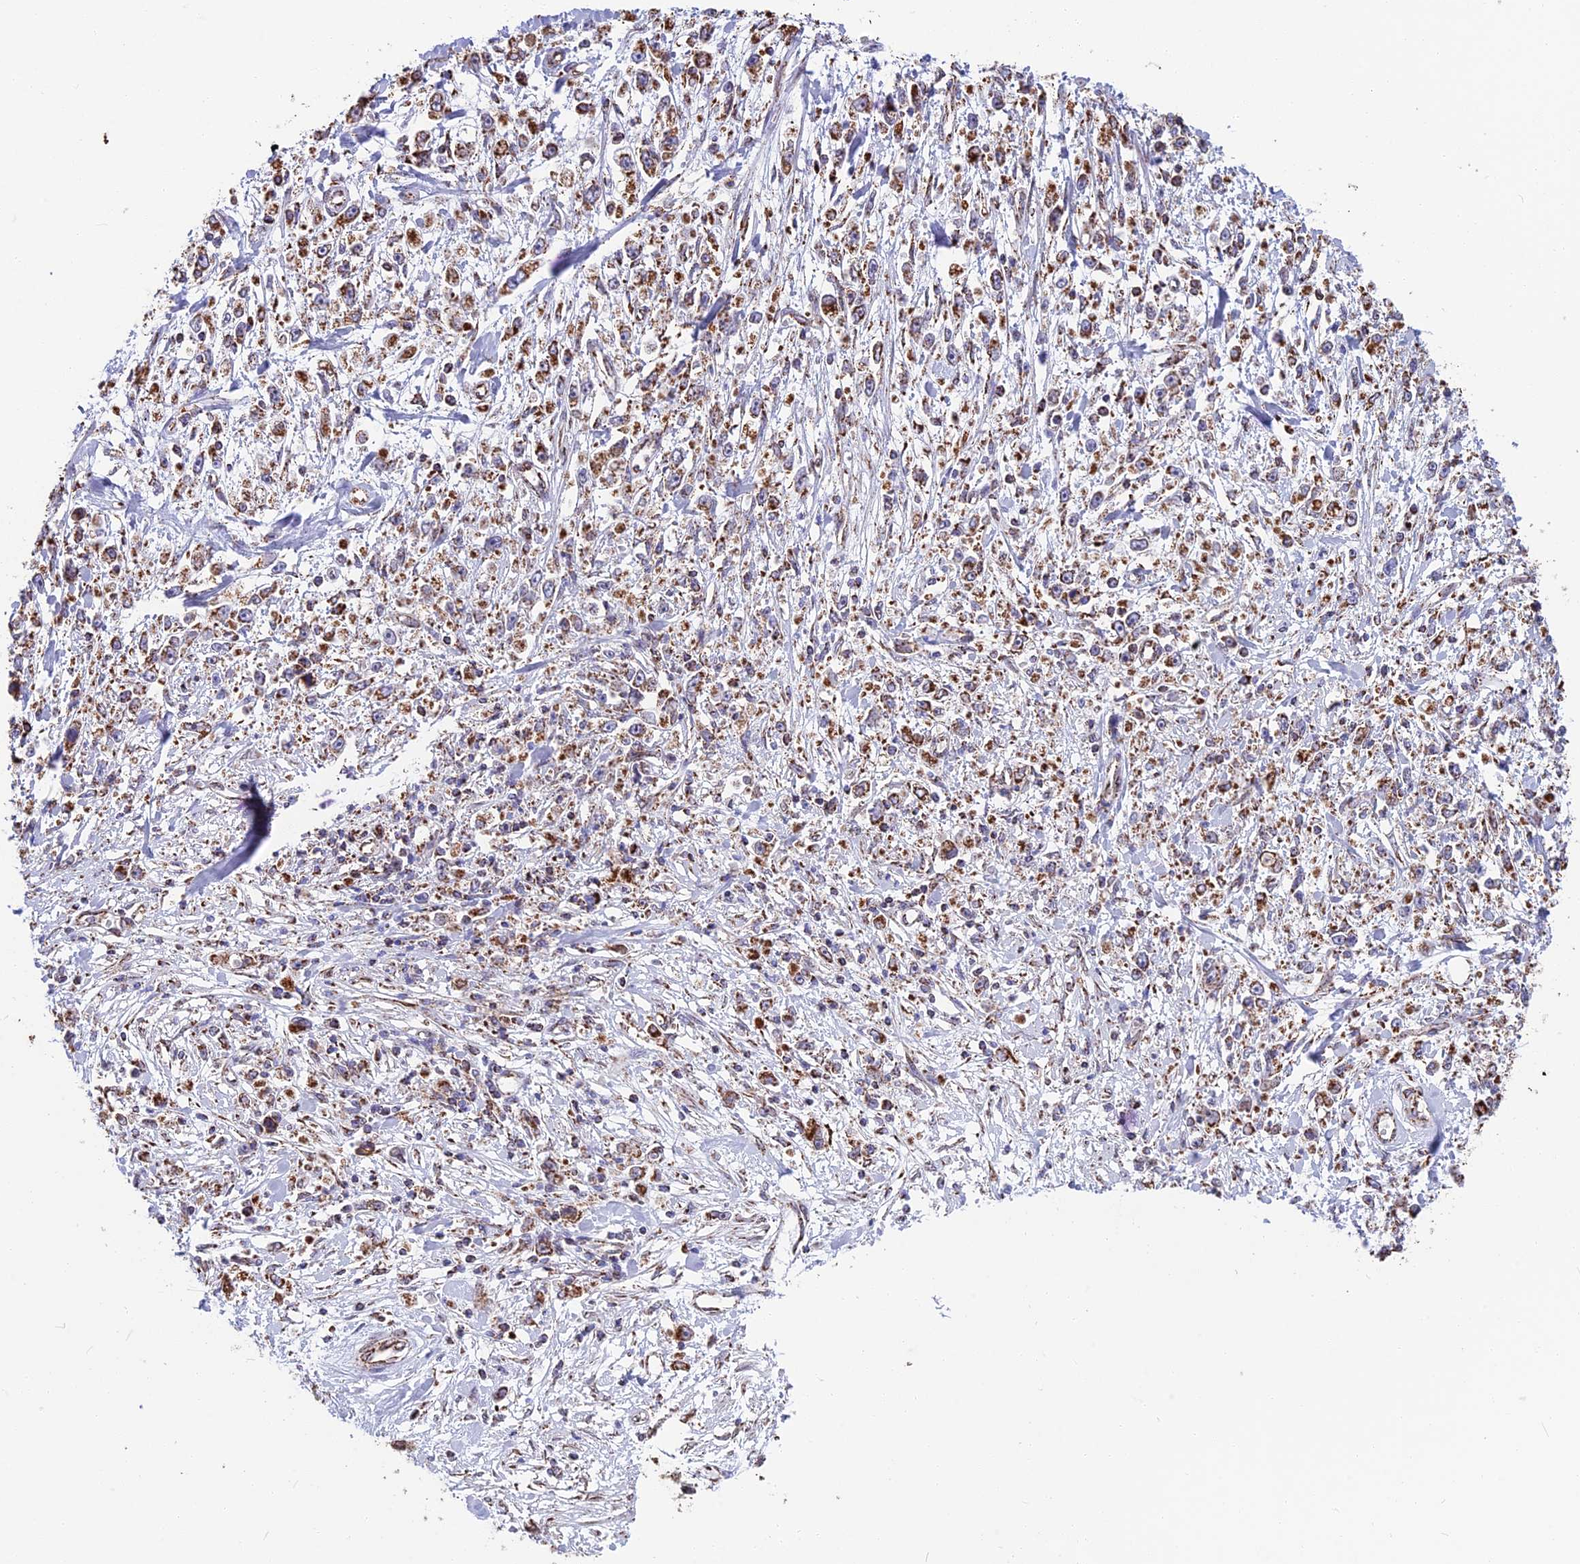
{"staining": {"intensity": "strong", "quantity": ">75%", "location": "cytoplasmic/membranous"}, "tissue": "stomach cancer", "cell_type": "Tumor cells", "image_type": "cancer", "snomed": [{"axis": "morphology", "description": "Adenocarcinoma, NOS"}, {"axis": "topography", "description": "Stomach"}], "caption": "Immunohistochemistry (IHC) (DAB) staining of stomach adenocarcinoma reveals strong cytoplasmic/membranous protein expression in approximately >75% of tumor cells. (IHC, brightfield microscopy, high magnification).", "gene": "CS", "patient": {"sex": "female", "age": 59}}